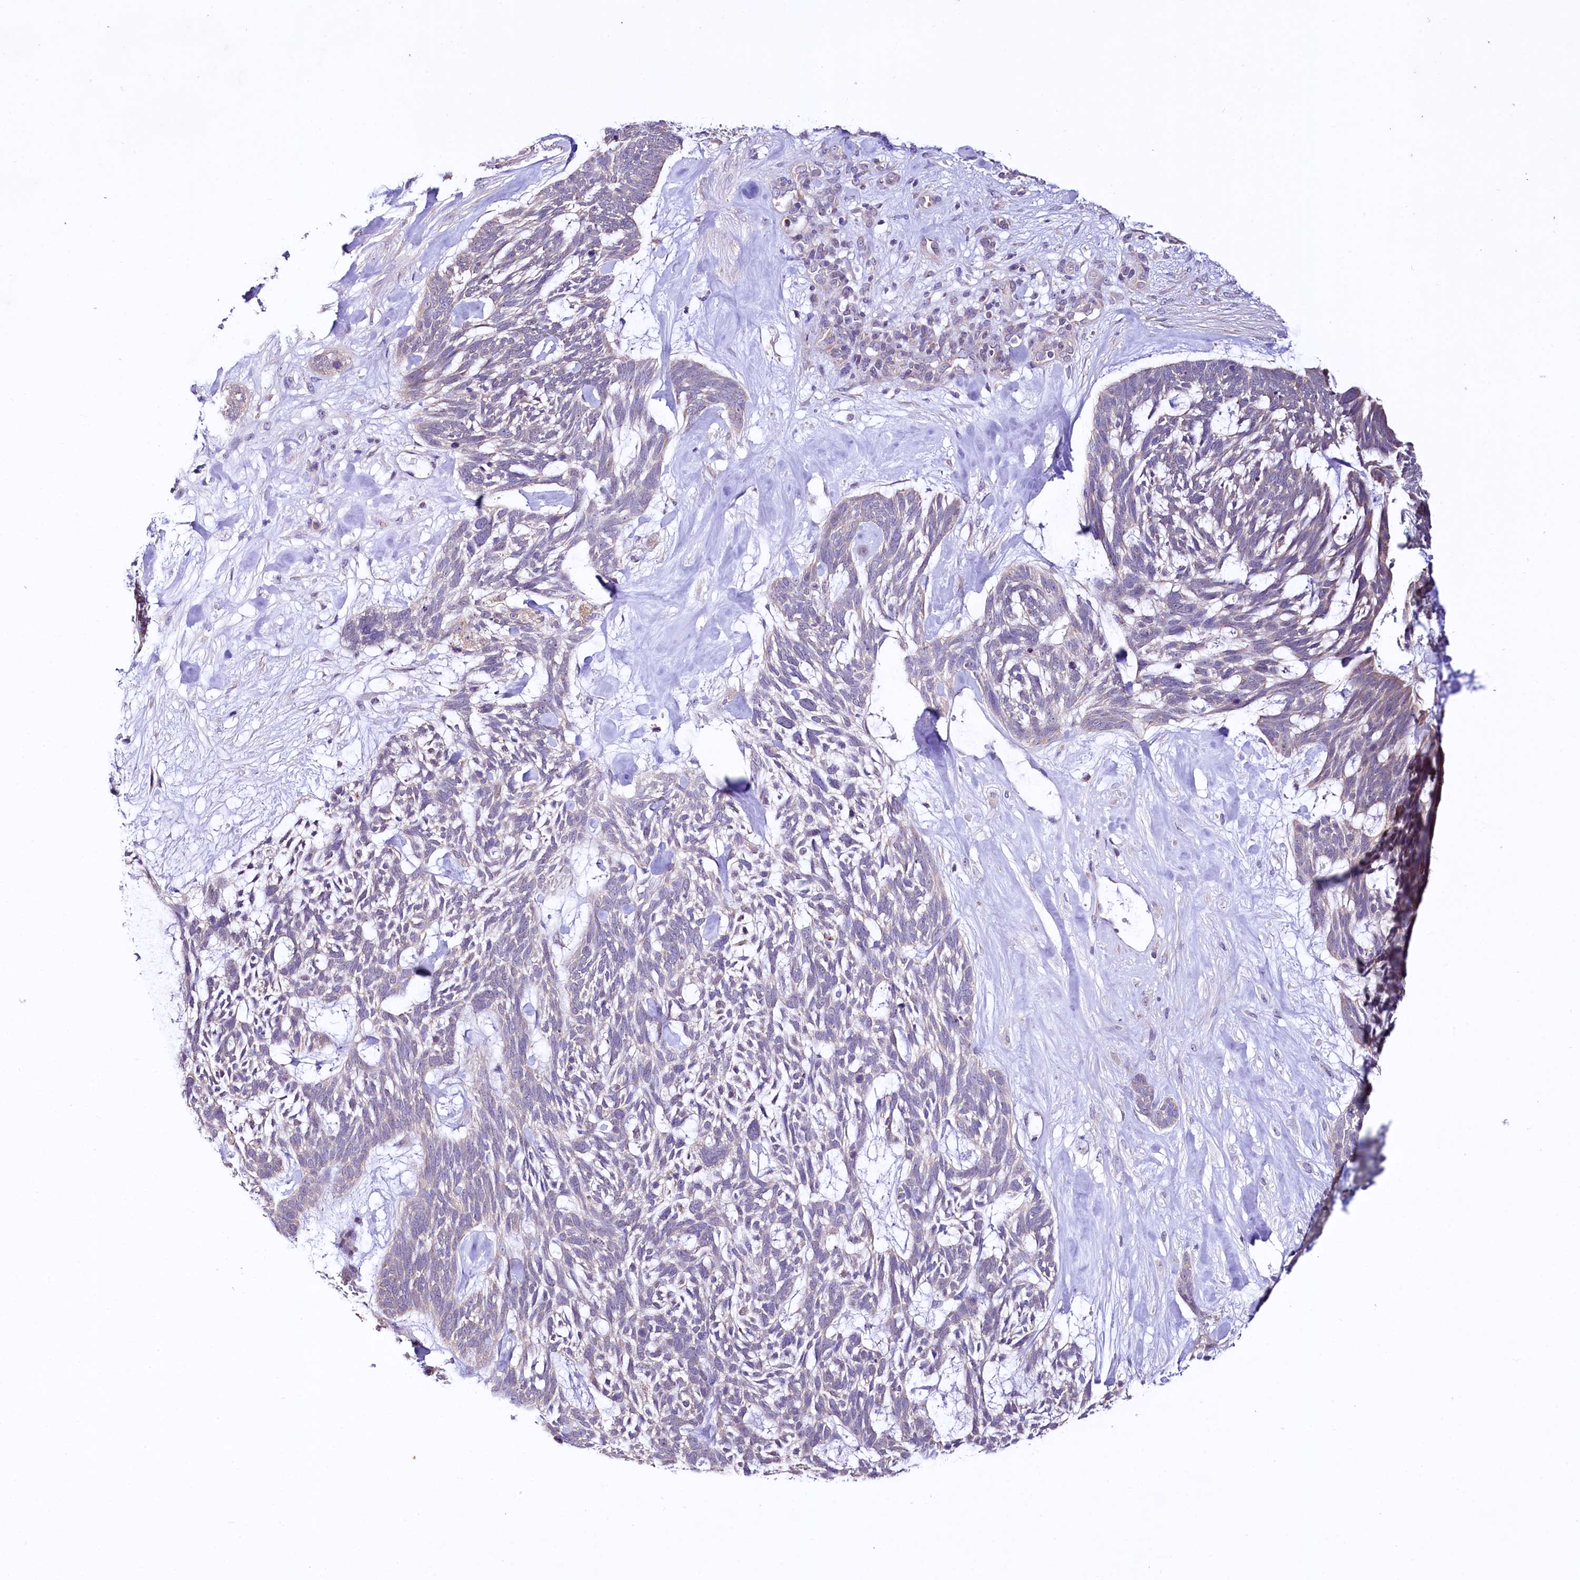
{"staining": {"intensity": "weak", "quantity": "<25%", "location": "cytoplasmic/membranous"}, "tissue": "skin cancer", "cell_type": "Tumor cells", "image_type": "cancer", "snomed": [{"axis": "morphology", "description": "Basal cell carcinoma"}, {"axis": "topography", "description": "Skin"}], "caption": "Immunohistochemistry photomicrograph of neoplastic tissue: human skin basal cell carcinoma stained with DAB (3,3'-diaminobenzidine) shows no significant protein staining in tumor cells.", "gene": "CEP295", "patient": {"sex": "male", "age": 88}}